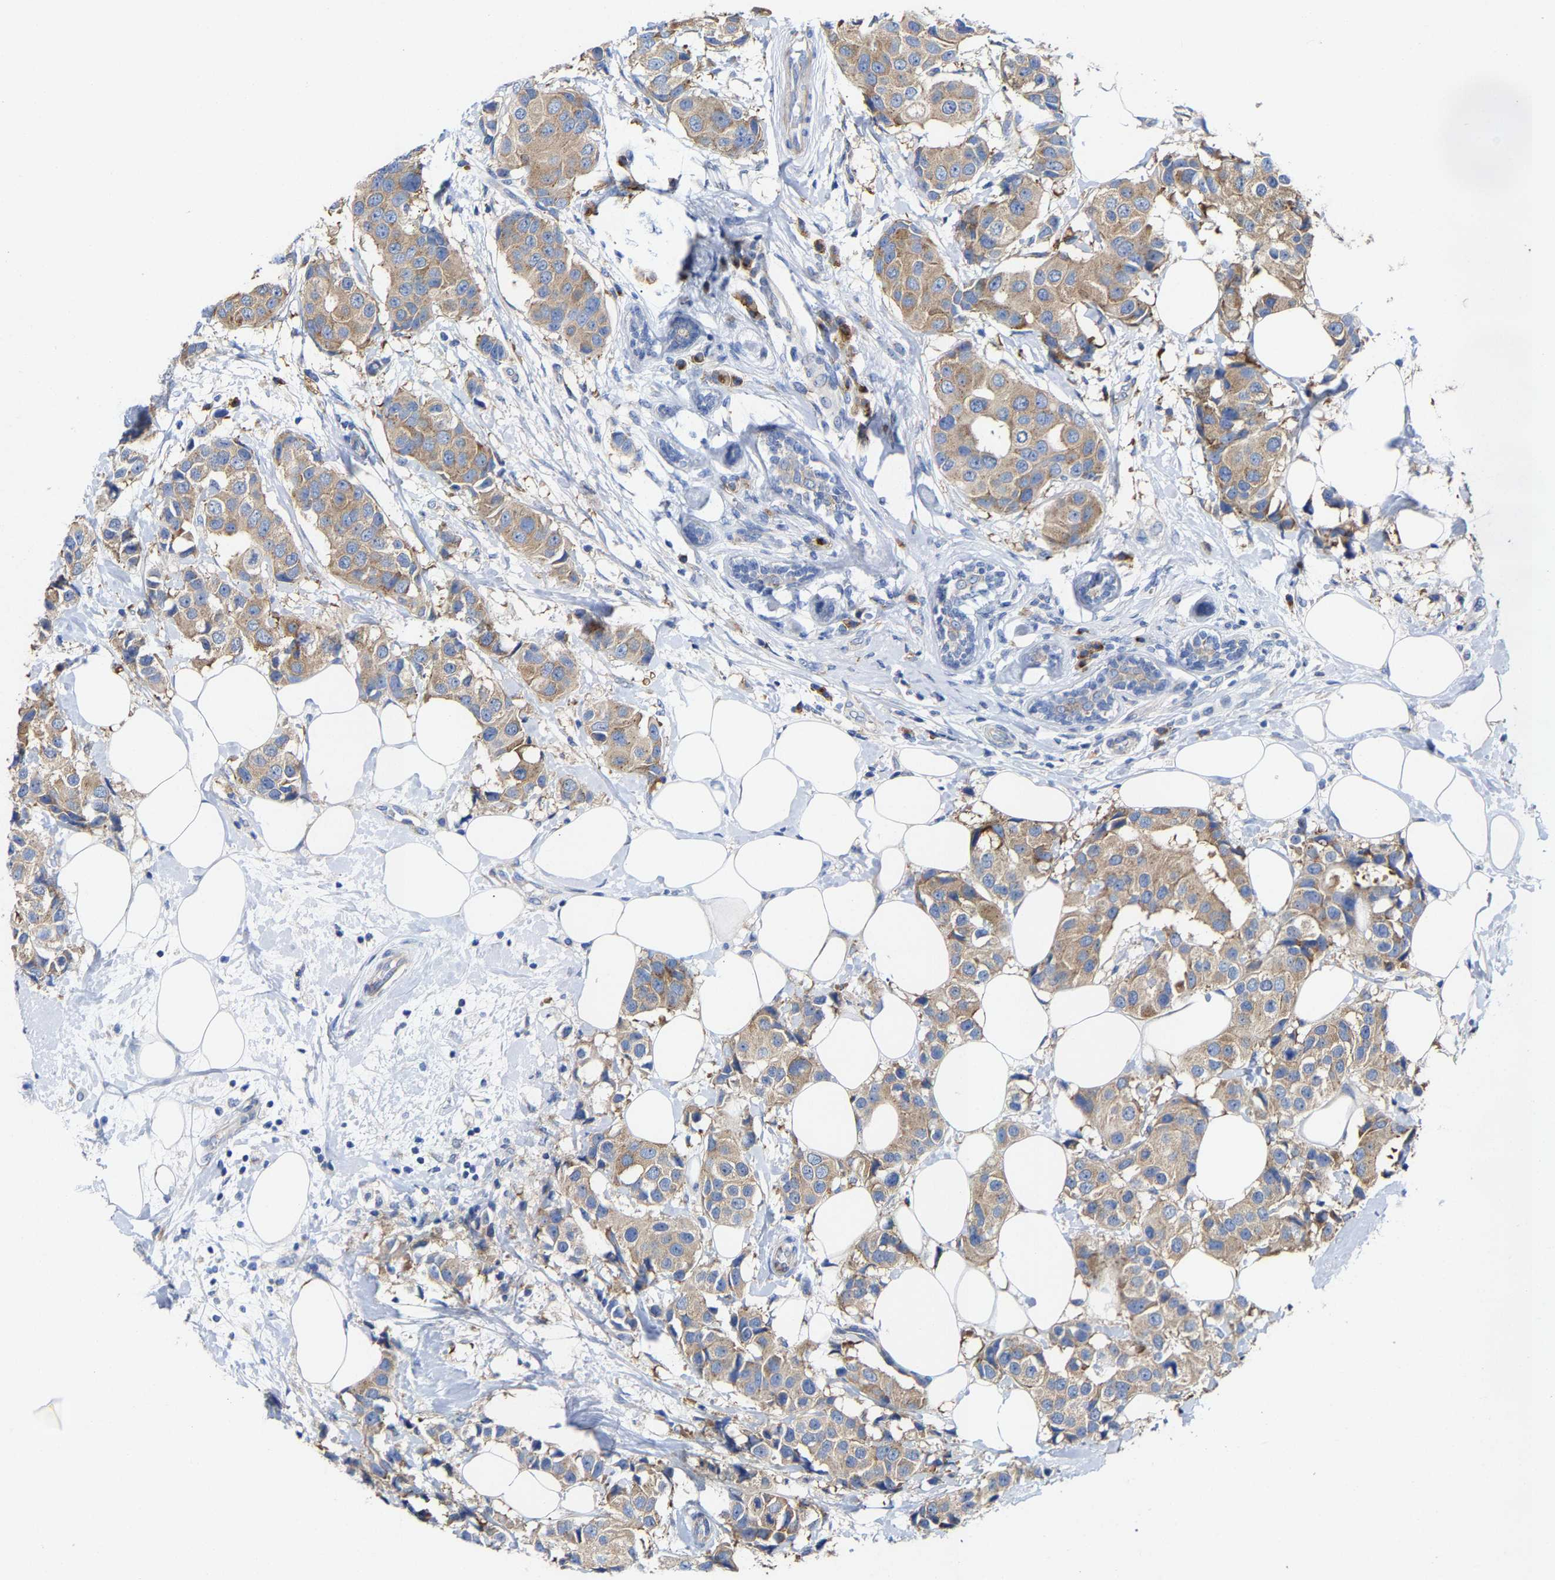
{"staining": {"intensity": "moderate", "quantity": ">75%", "location": "cytoplasmic/membranous"}, "tissue": "breast cancer", "cell_type": "Tumor cells", "image_type": "cancer", "snomed": [{"axis": "morphology", "description": "Normal tissue, NOS"}, {"axis": "morphology", "description": "Duct carcinoma"}, {"axis": "topography", "description": "Breast"}], "caption": "Immunohistochemistry (DAB (3,3'-diaminobenzidine)) staining of human infiltrating ductal carcinoma (breast) demonstrates moderate cytoplasmic/membranous protein expression in approximately >75% of tumor cells.", "gene": "PPP1R15A", "patient": {"sex": "female", "age": 39}}